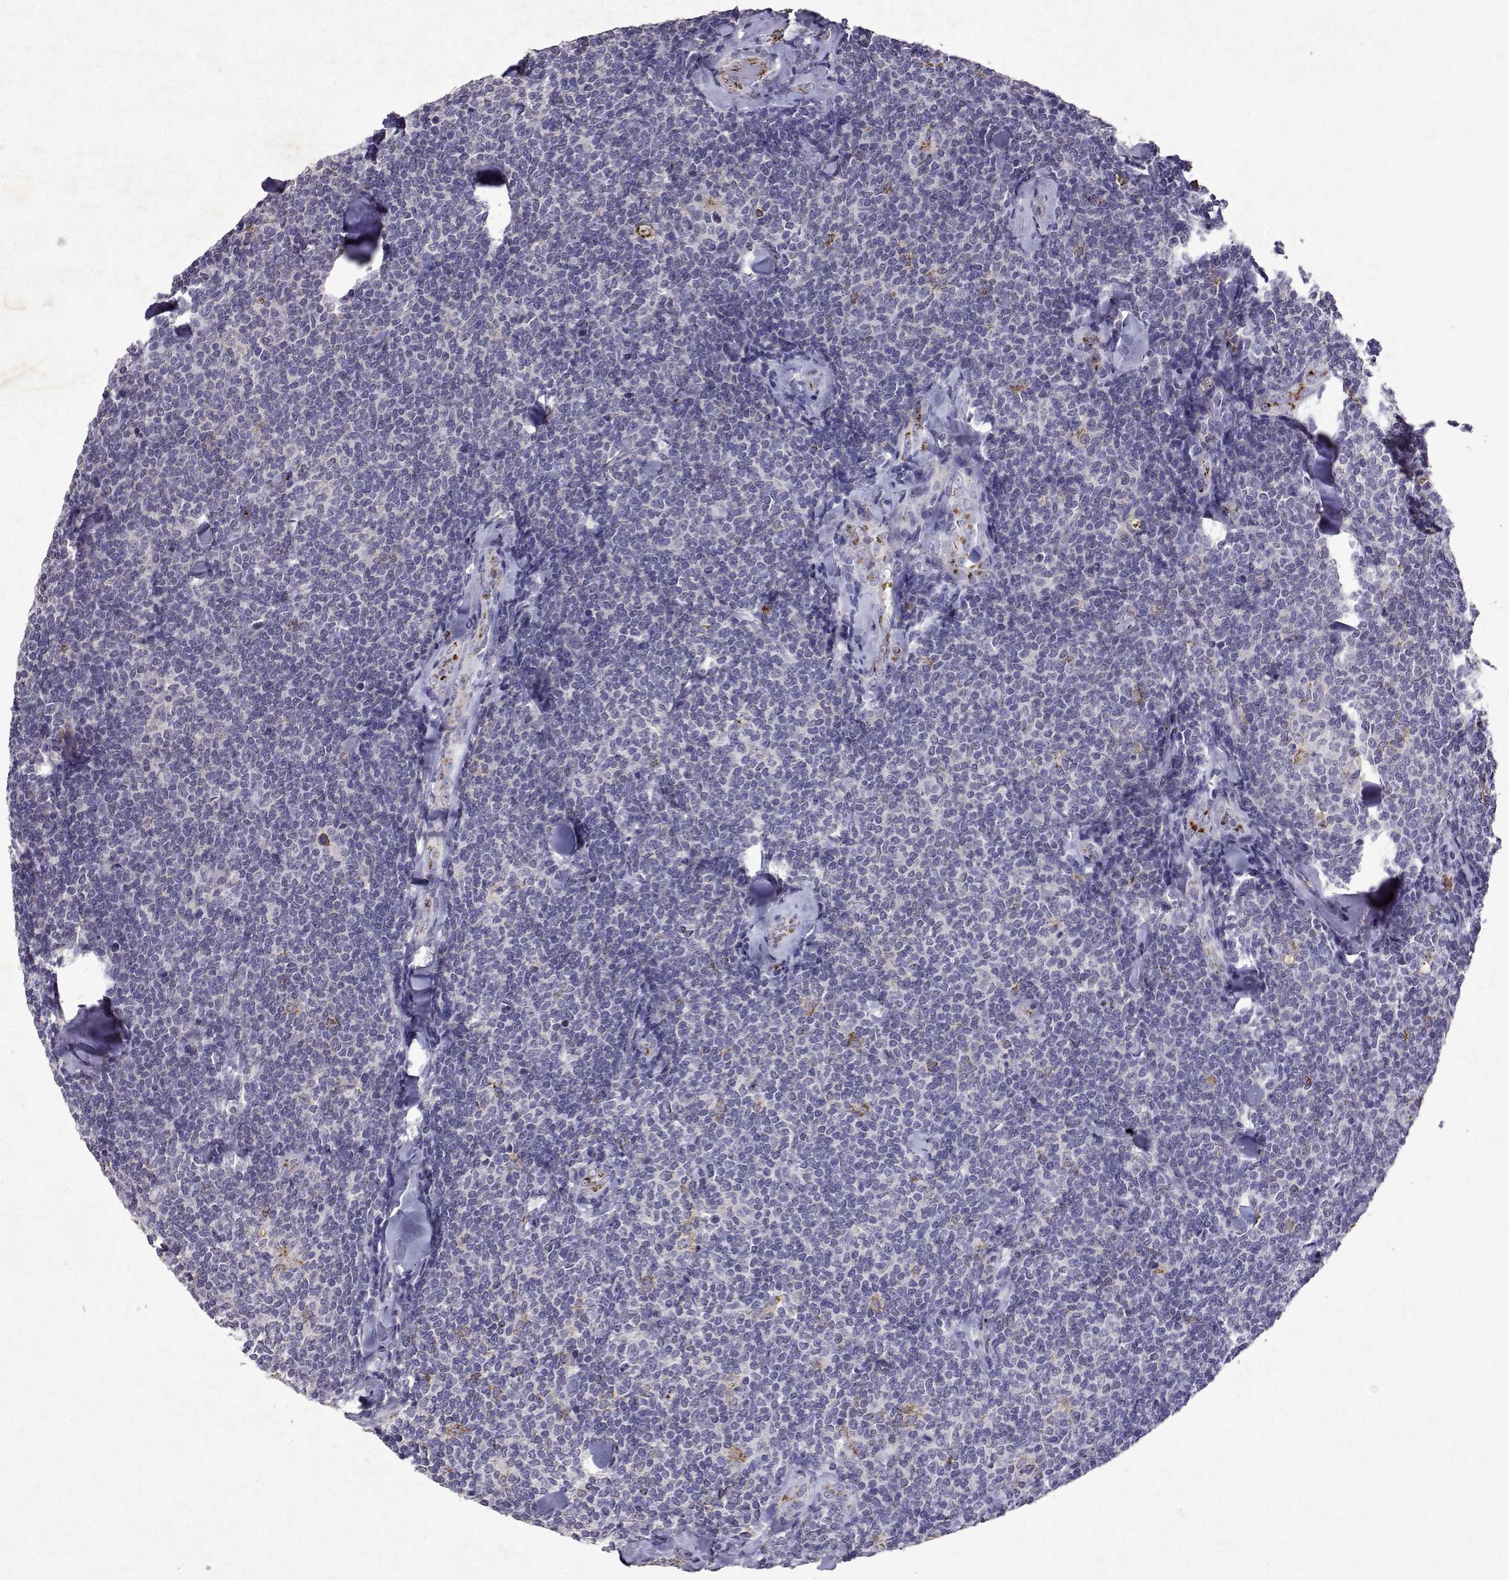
{"staining": {"intensity": "negative", "quantity": "none", "location": "none"}, "tissue": "lymphoma", "cell_type": "Tumor cells", "image_type": "cancer", "snomed": [{"axis": "morphology", "description": "Malignant lymphoma, non-Hodgkin's type, Low grade"}, {"axis": "topography", "description": "Lymph node"}], "caption": "Immunohistochemistry (IHC) histopathology image of human lymphoma stained for a protein (brown), which exhibits no expression in tumor cells.", "gene": "DUSP28", "patient": {"sex": "female", "age": 56}}